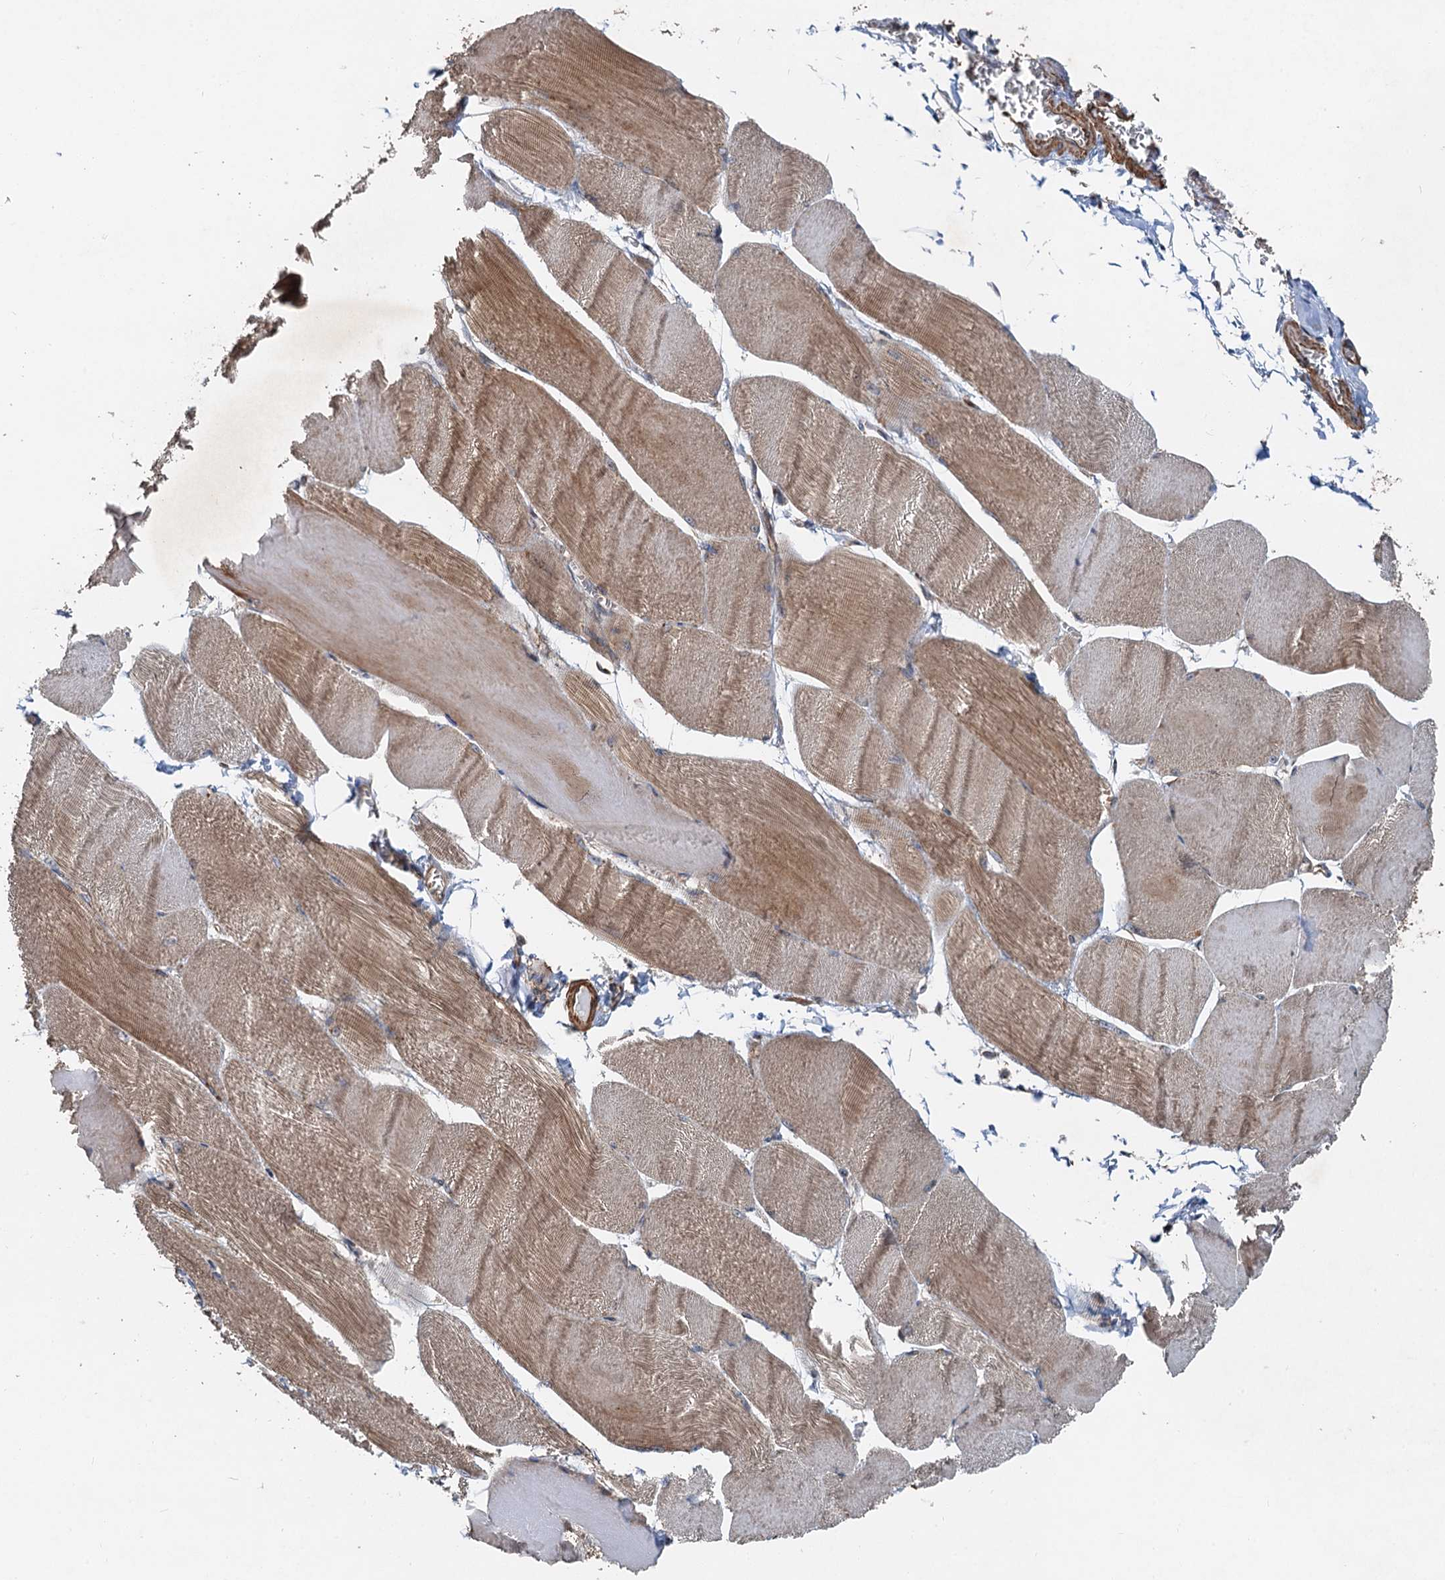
{"staining": {"intensity": "moderate", "quantity": ">75%", "location": "cytoplasmic/membranous"}, "tissue": "skeletal muscle", "cell_type": "Myocytes", "image_type": "normal", "snomed": [{"axis": "morphology", "description": "Normal tissue, NOS"}, {"axis": "morphology", "description": "Basal cell carcinoma"}, {"axis": "topography", "description": "Skeletal muscle"}], "caption": "This photomicrograph reveals IHC staining of unremarkable skeletal muscle, with medium moderate cytoplasmic/membranous expression in approximately >75% of myocytes.", "gene": "ANKRD26", "patient": {"sex": "female", "age": 64}}